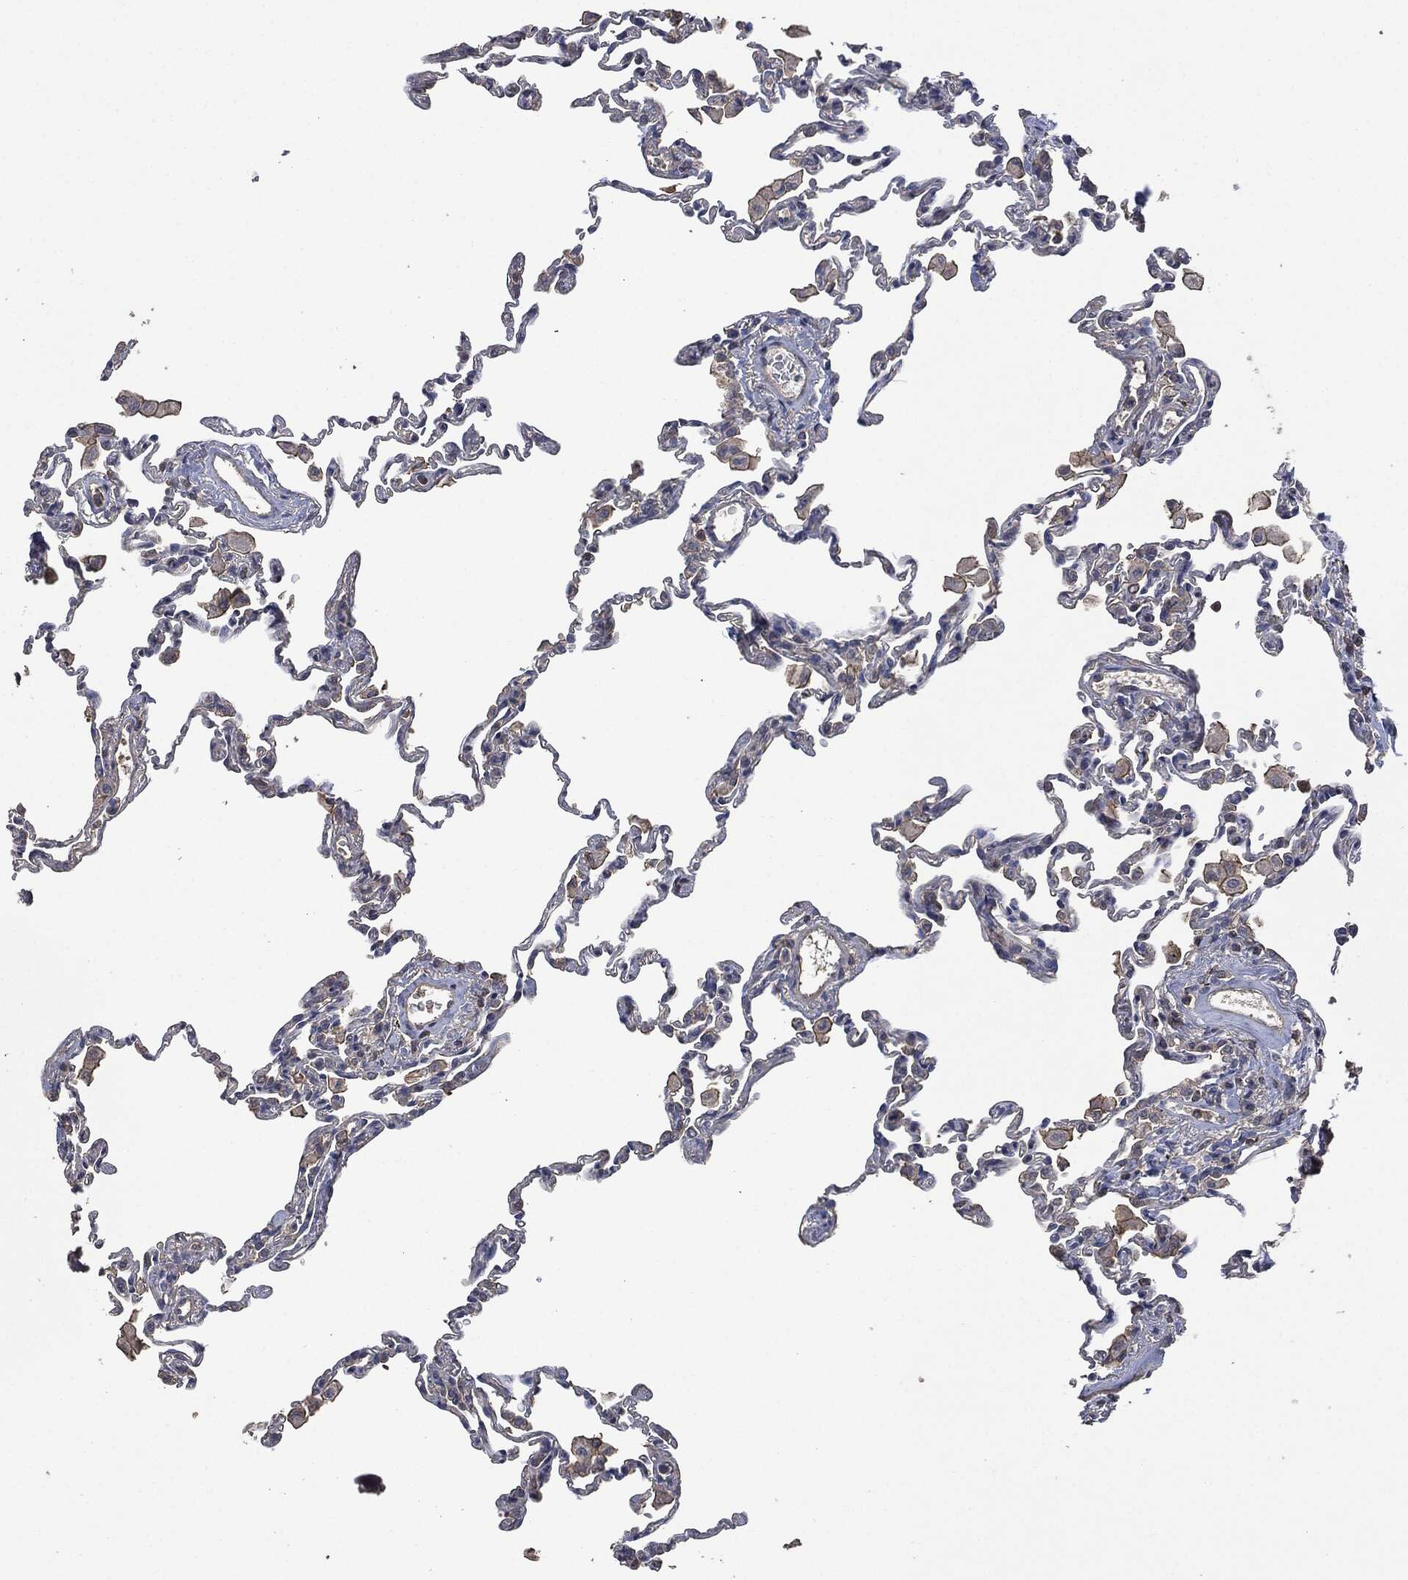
{"staining": {"intensity": "negative", "quantity": "none", "location": "none"}, "tissue": "lung", "cell_type": "Alveolar cells", "image_type": "normal", "snomed": [{"axis": "morphology", "description": "Normal tissue, NOS"}, {"axis": "topography", "description": "Lung"}], "caption": "The histopathology image exhibits no staining of alveolar cells in unremarkable lung.", "gene": "MSLN", "patient": {"sex": "female", "age": 57}}